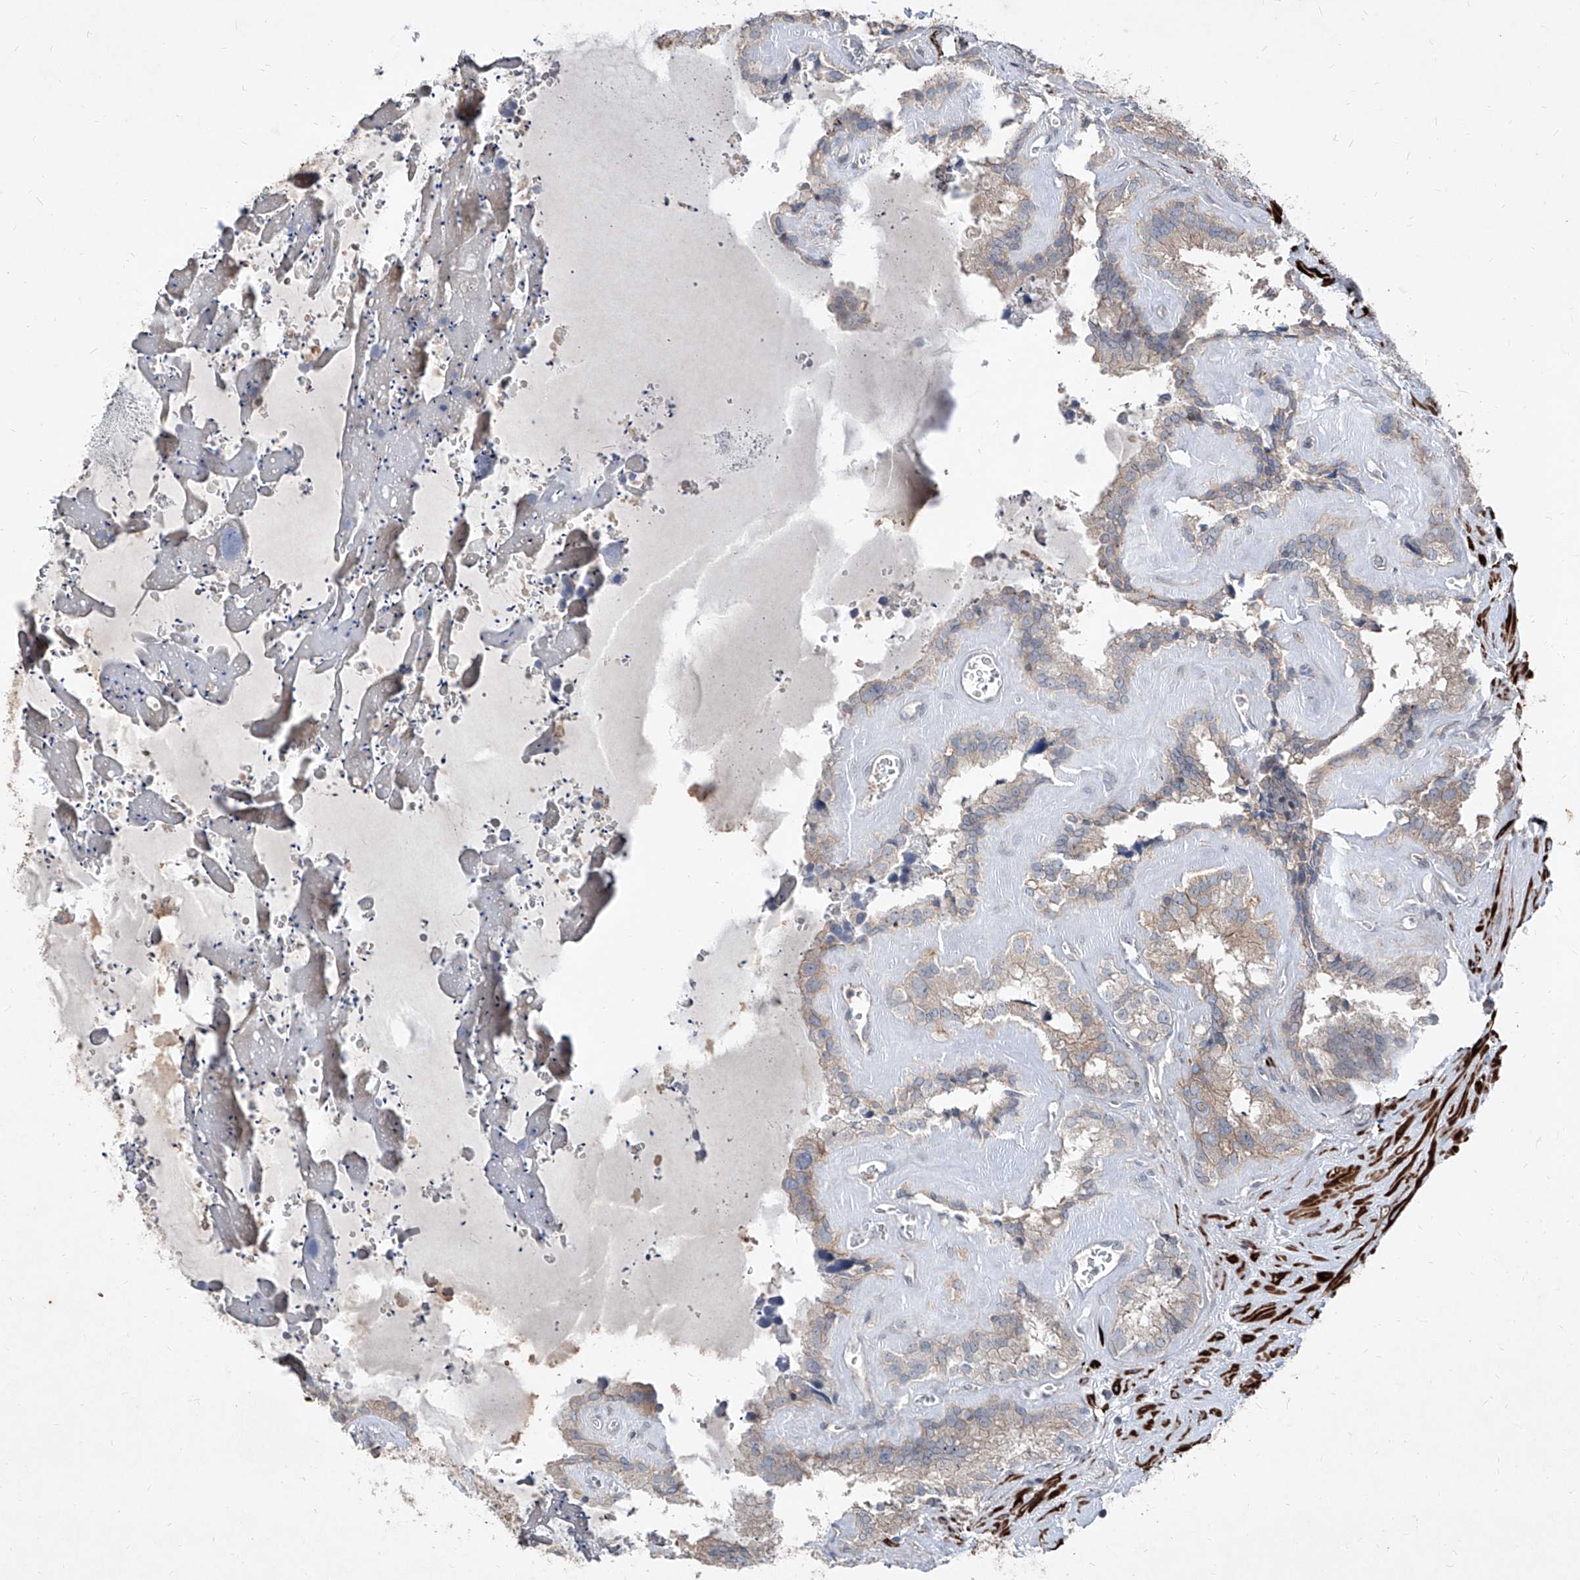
{"staining": {"intensity": "weak", "quantity": "25%-75%", "location": "cytoplasmic/membranous"}, "tissue": "seminal vesicle", "cell_type": "Glandular cells", "image_type": "normal", "snomed": [{"axis": "morphology", "description": "Normal tissue, NOS"}, {"axis": "topography", "description": "Prostate"}, {"axis": "topography", "description": "Seminal veicle"}], "caption": "High-magnification brightfield microscopy of unremarkable seminal vesicle stained with DAB (3,3'-diaminobenzidine) (brown) and counterstained with hematoxylin (blue). glandular cells exhibit weak cytoplasmic/membranous staining is seen in approximately25%-75% of cells.", "gene": "UFD1", "patient": {"sex": "male", "age": 59}}